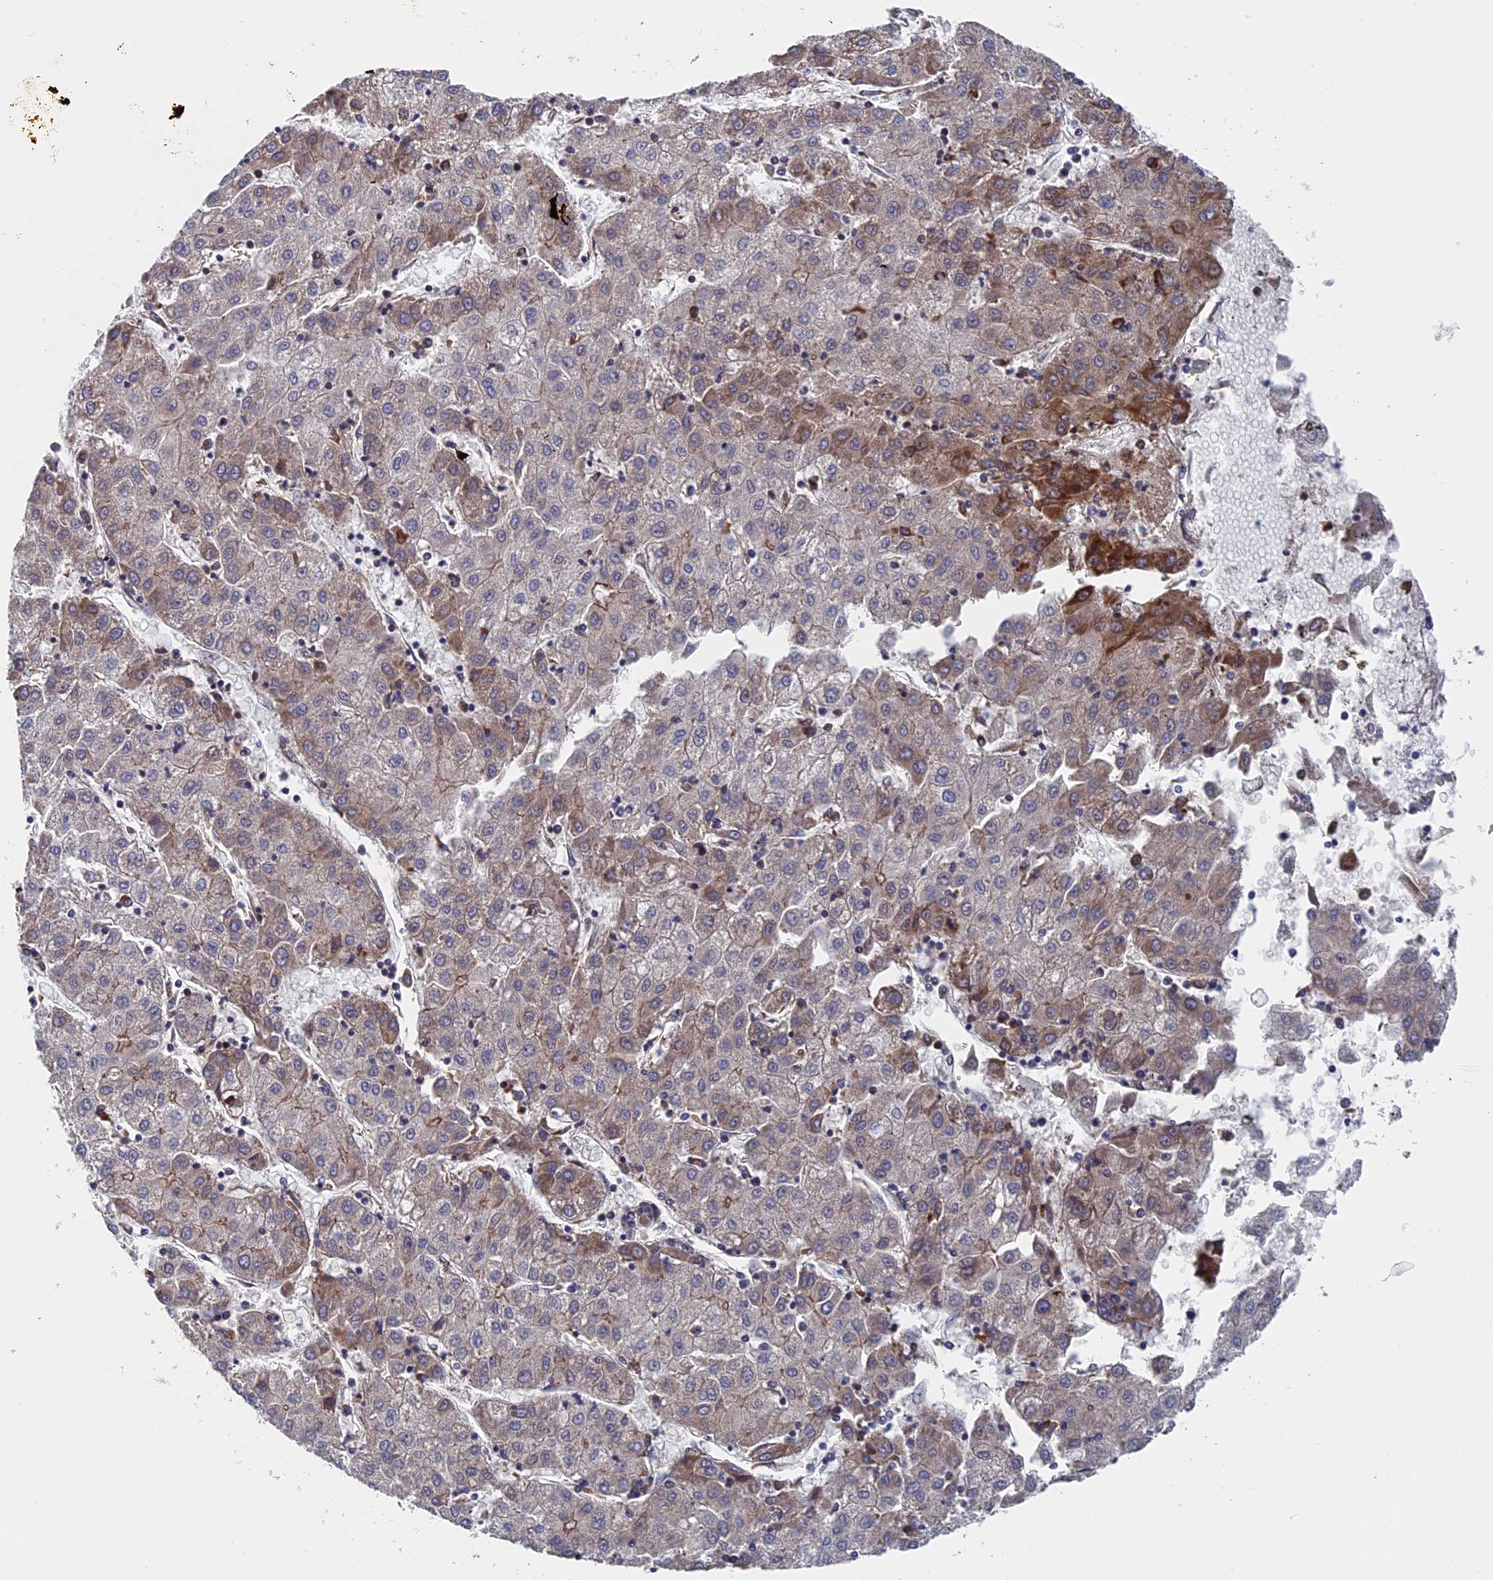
{"staining": {"intensity": "moderate", "quantity": "<25%", "location": "cytoplasmic/membranous"}, "tissue": "liver cancer", "cell_type": "Tumor cells", "image_type": "cancer", "snomed": [{"axis": "morphology", "description": "Carcinoma, Hepatocellular, NOS"}, {"axis": "topography", "description": "Liver"}], "caption": "Immunohistochemistry (IHC) micrograph of neoplastic tissue: human liver cancer stained using immunohistochemistry (IHC) displays low levels of moderate protein expression localized specifically in the cytoplasmic/membranous of tumor cells, appearing as a cytoplasmic/membranous brown color.", "gene": "DNAJC3", "patient": {"sex": "male", "age": 72}}